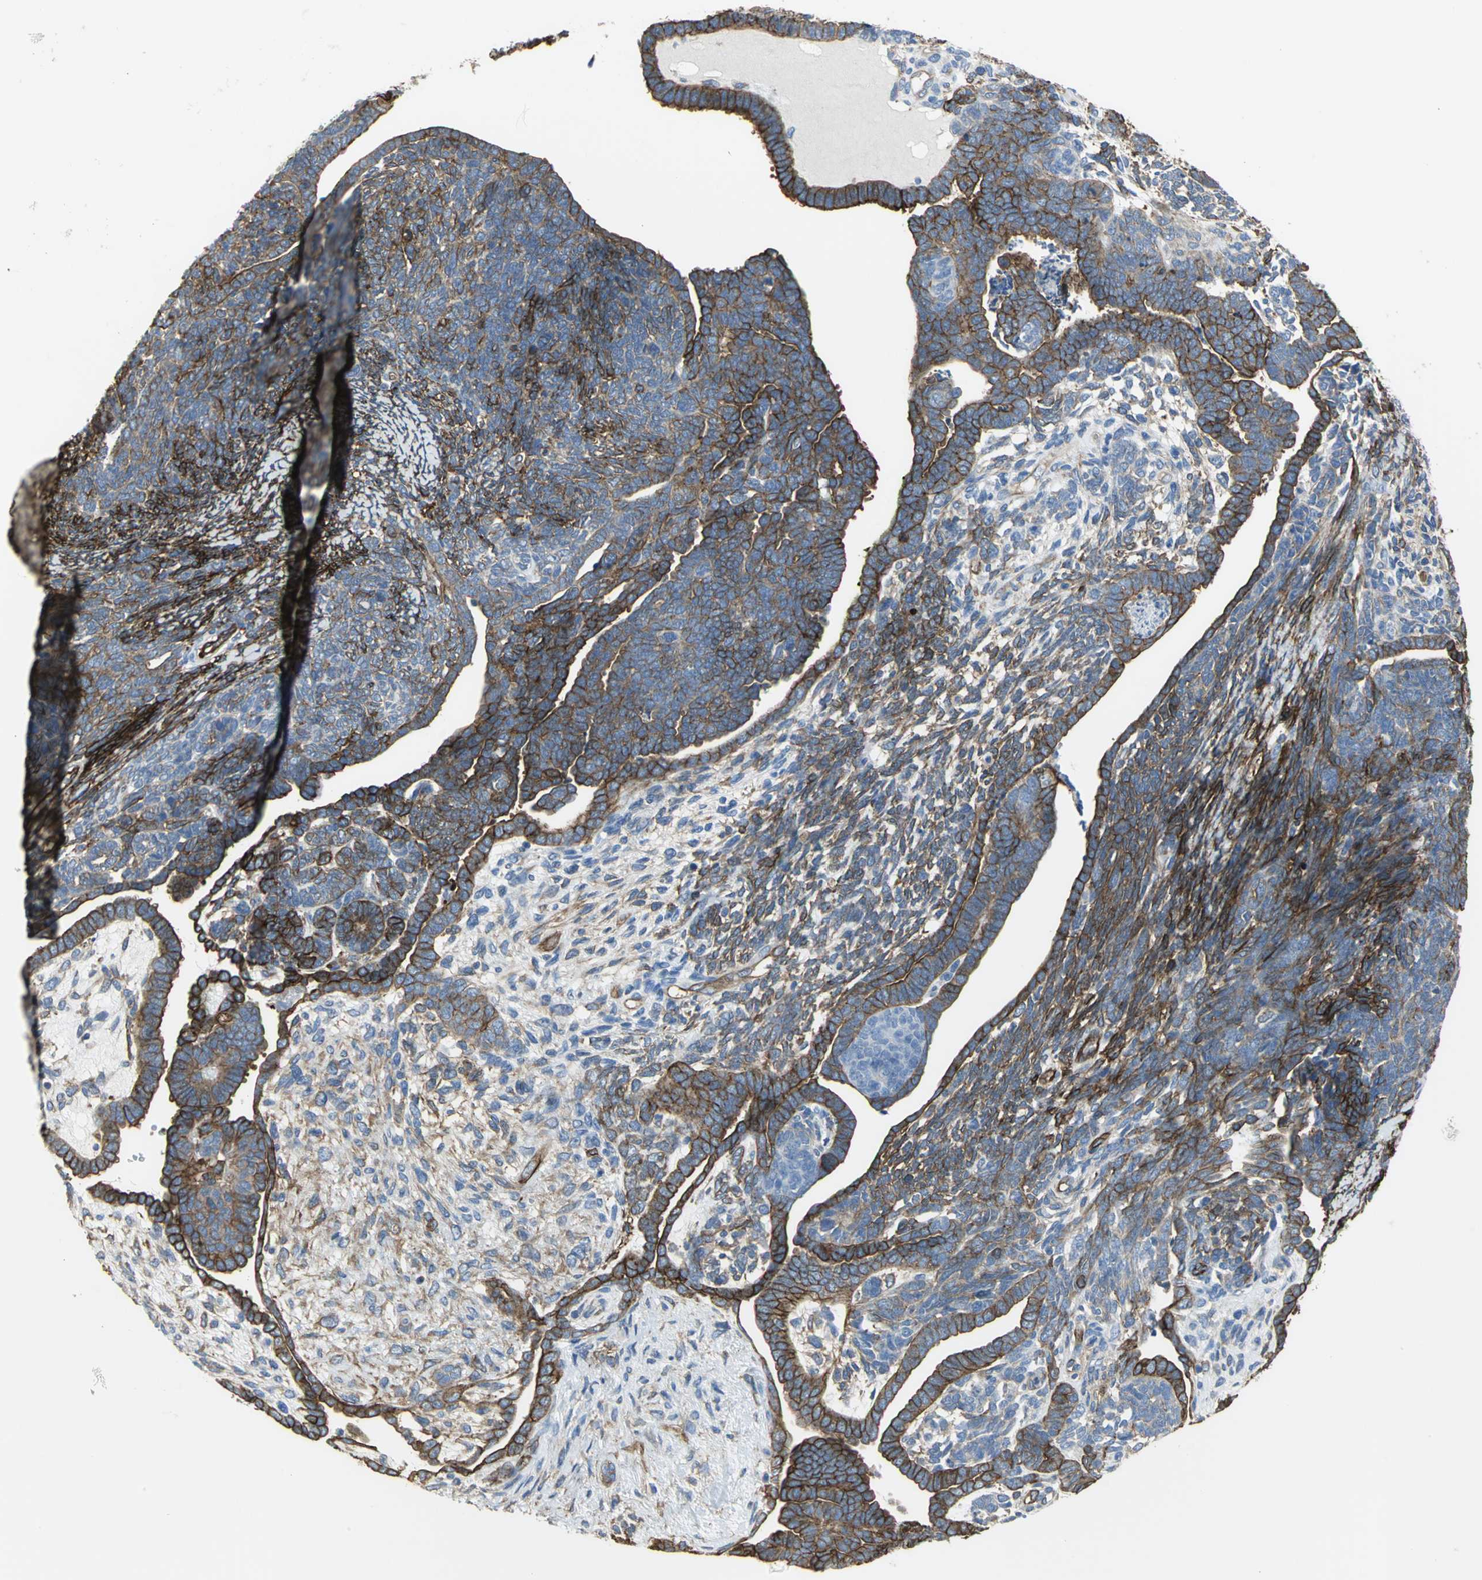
{"staining": {"intensity": "strong", "quantity": ">75%", "location": "cytoplasmic/membranous"}, "tissue": "endometrial cancer", "cell_type": "Tumor cells", "image_type": "cancer", "snomed": [{"axis": "morphology", "description": "Neoplasm, malignant, NOS"}, {"axis": "topography", "description": "Endometrium"}], "caption": "Protein analysis of endometrial neoplasm (malignant) tissue demonstrates strong cytoplasmic/membranous staining in about >75% of tumor cells.", "gene": "FLNB", "patient": {"sex": "female", "age": 74}}